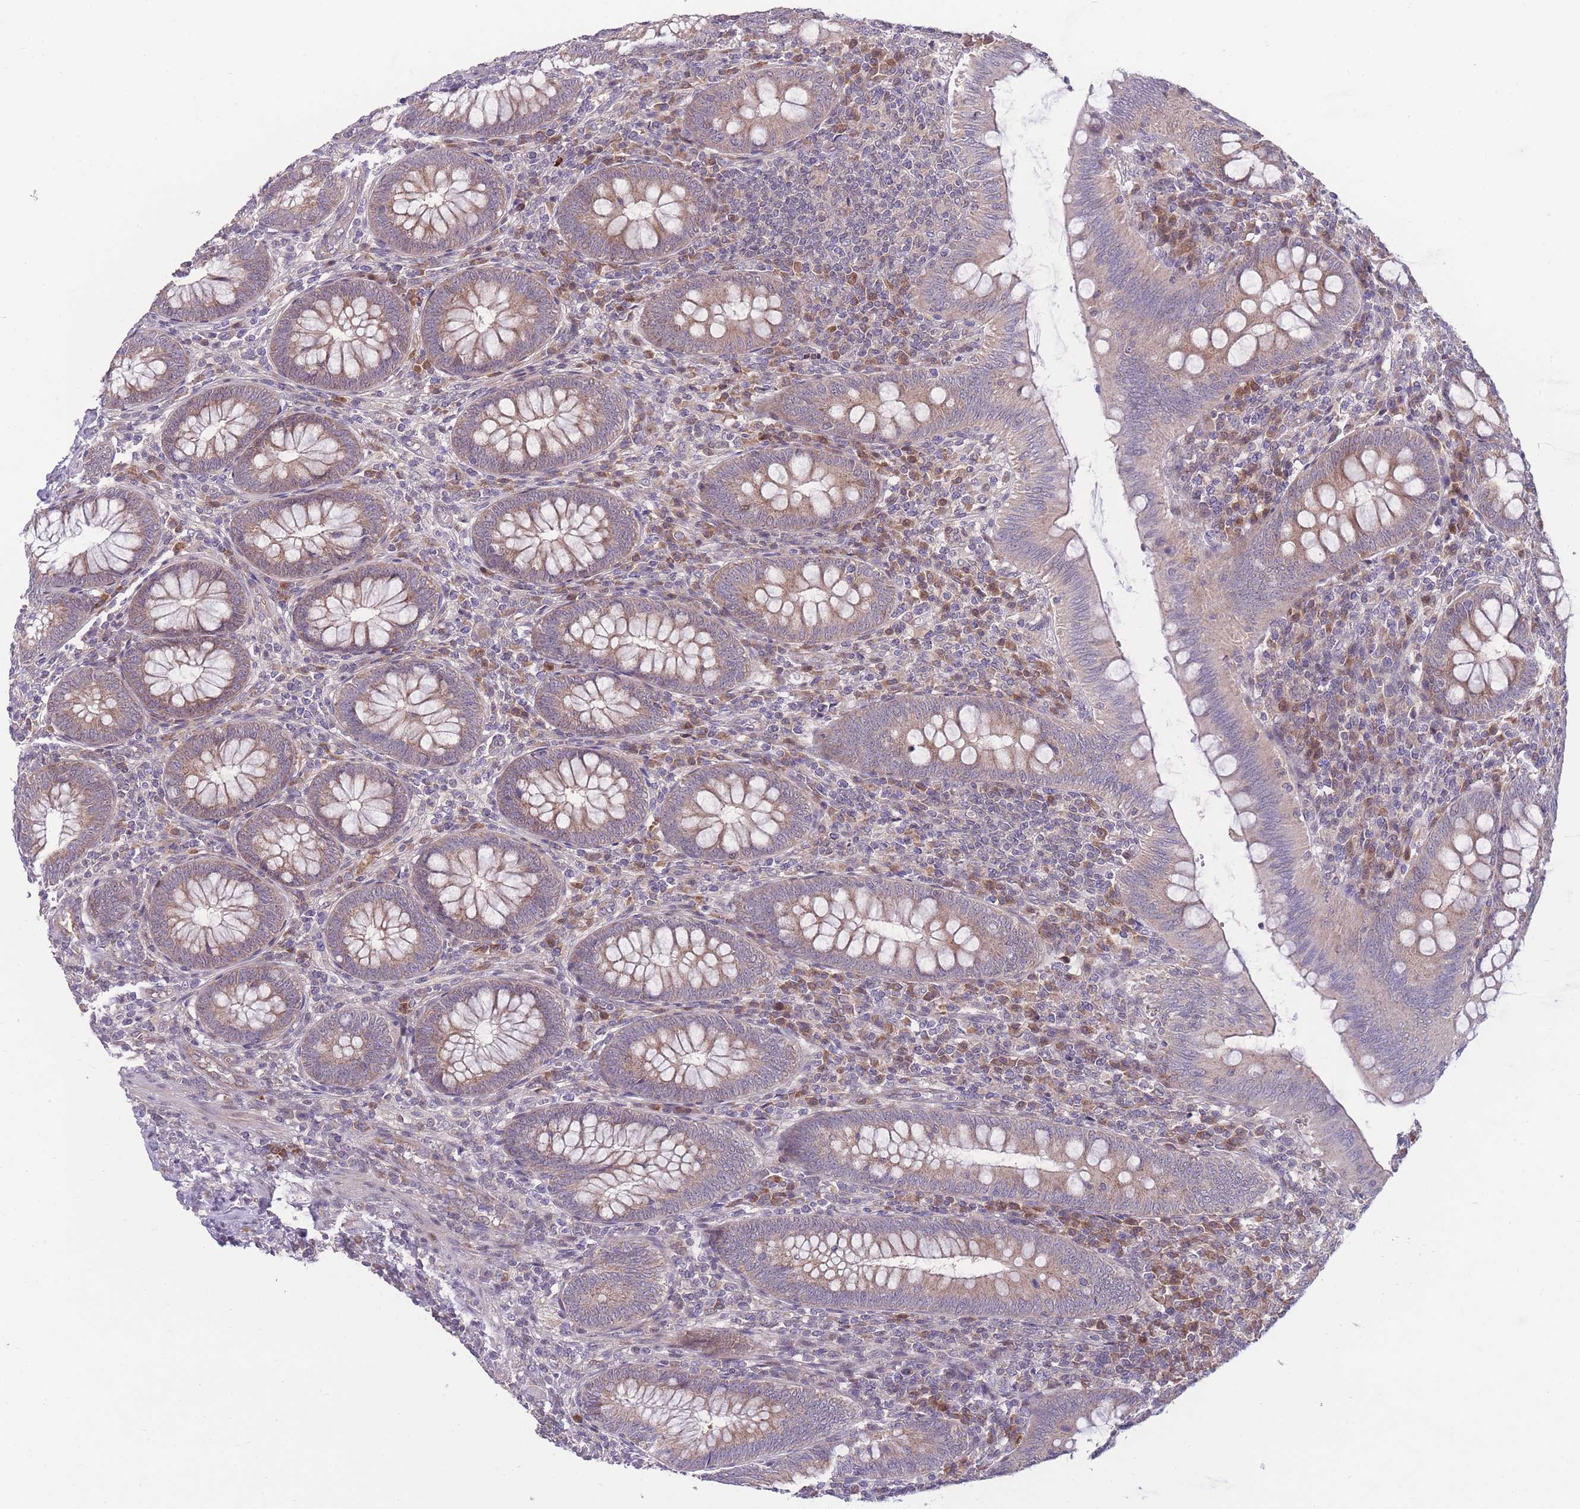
{"staining": {"intensity": "moderate", "quantity": ">75%", "location": "cytoplasmic/membranous"}, "tissue": "appendix", "cell_type": "Glandular cells", "image_type": "normal", "snomed": [{"axis": "morphology", "description": "Normal tissue, NOS"}, {"axis": "topography", "description": "Appendix"}], "caption": "Appendix stained with IHC demonstrates moderate cytoplasmic/membranous positivity in about >75% of glandular cells. (DAB (3,3'-diaminobenzidine) = brown stain, brightfield microscopy at high magnification).", "gene": "RIC8A", "patient": {"sex": "male", "age": 14}}